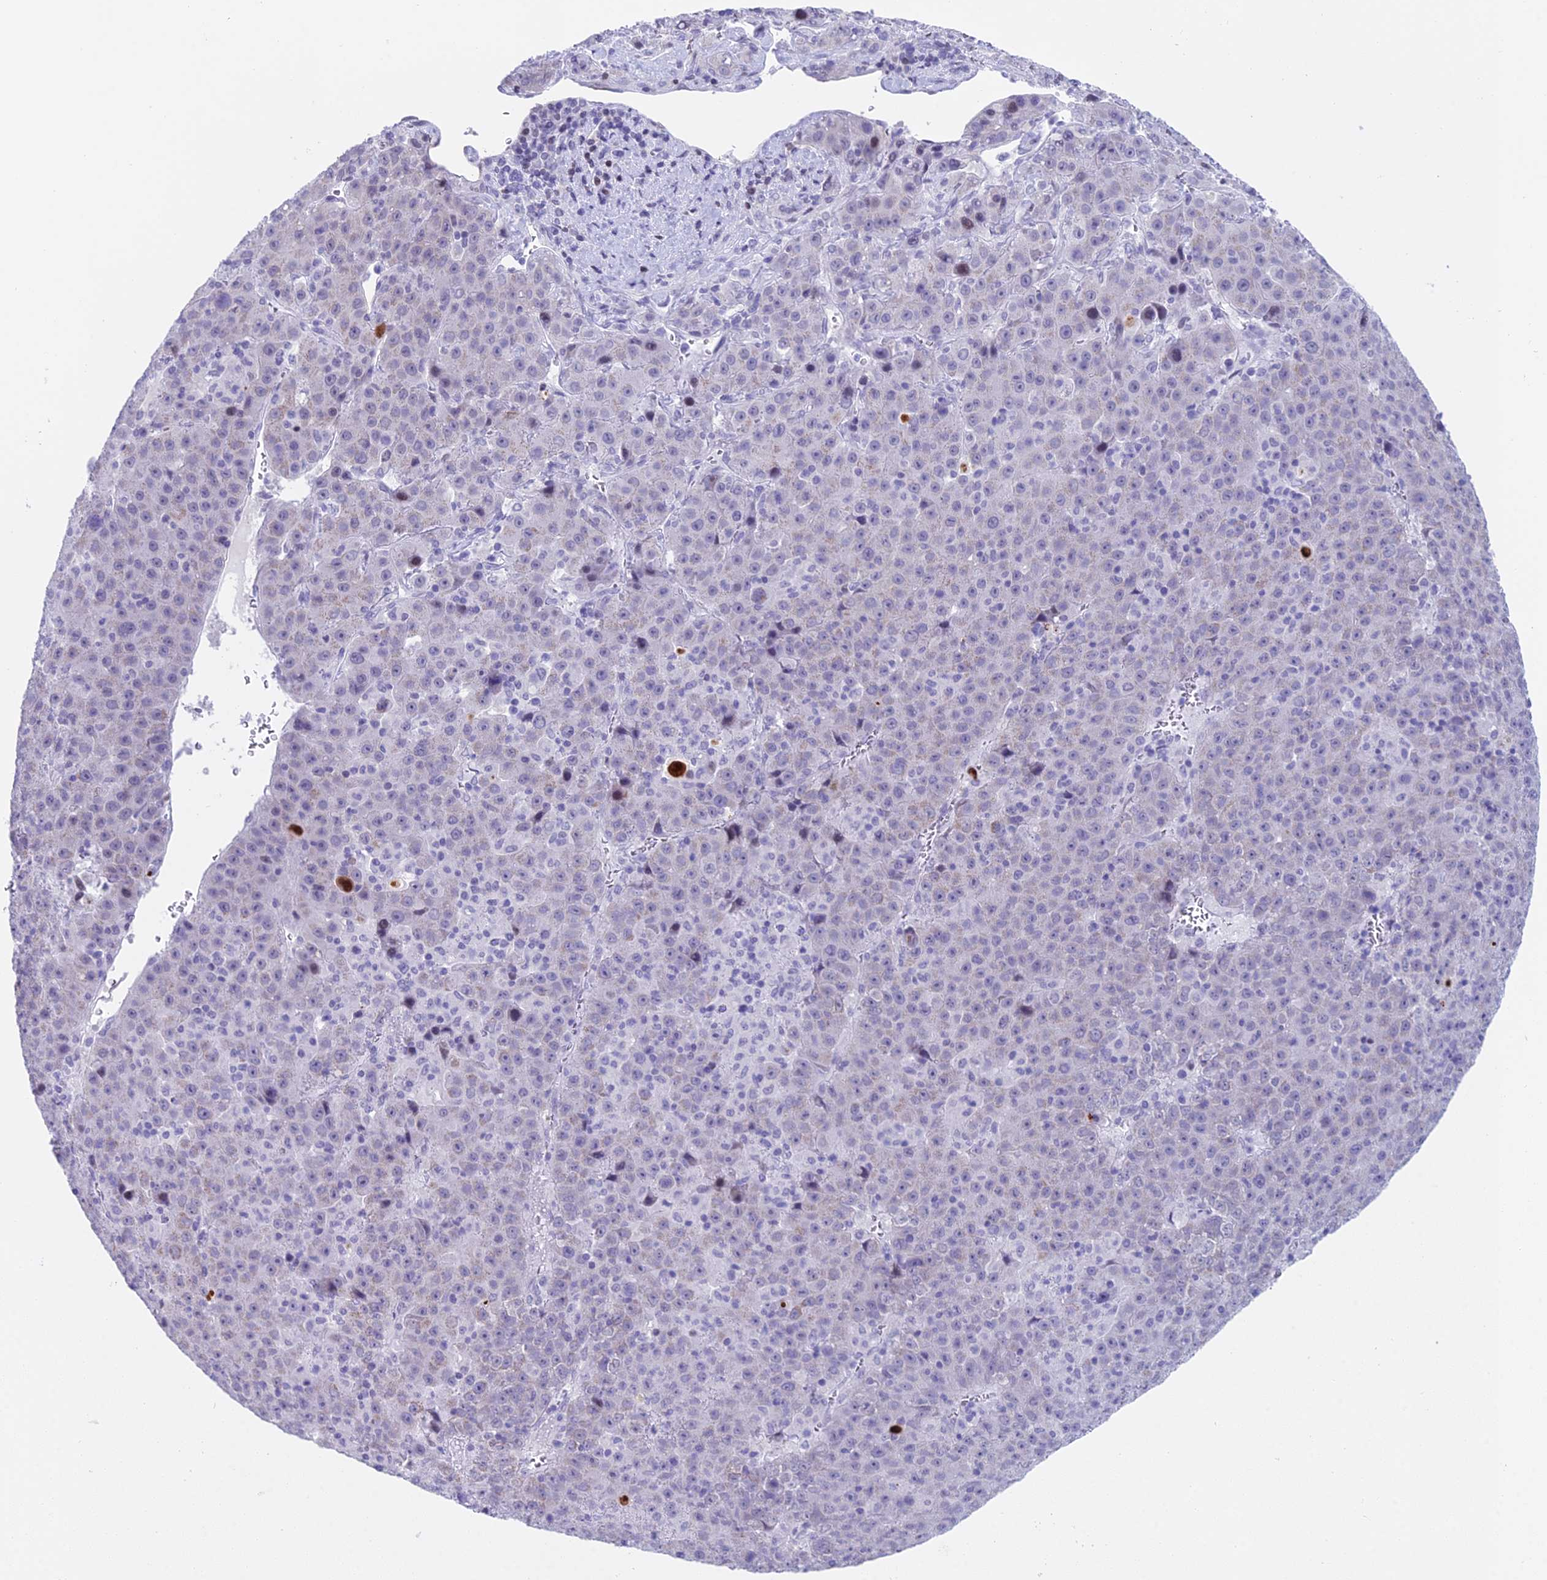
{"staining": {"intensity": "negative", "quantity": "none", "location": "none"}, "tissue": "liver cancer", "cell_type": "Tumor cells", "image_type": "cancer", "snomed": [{"axis": "morphology", "description": "Carcinoma, Hepatocellular, NOS"}, {"axis": "topography", "description": "Liver"}], "caption": "DAB (3,3'-diaminobenzidine) immunohistochemical staining of liver cancer shows no significant expression in tumor cells.", "gene": "CC2D2A", "patient": {"sex": "female", "age": 53}}